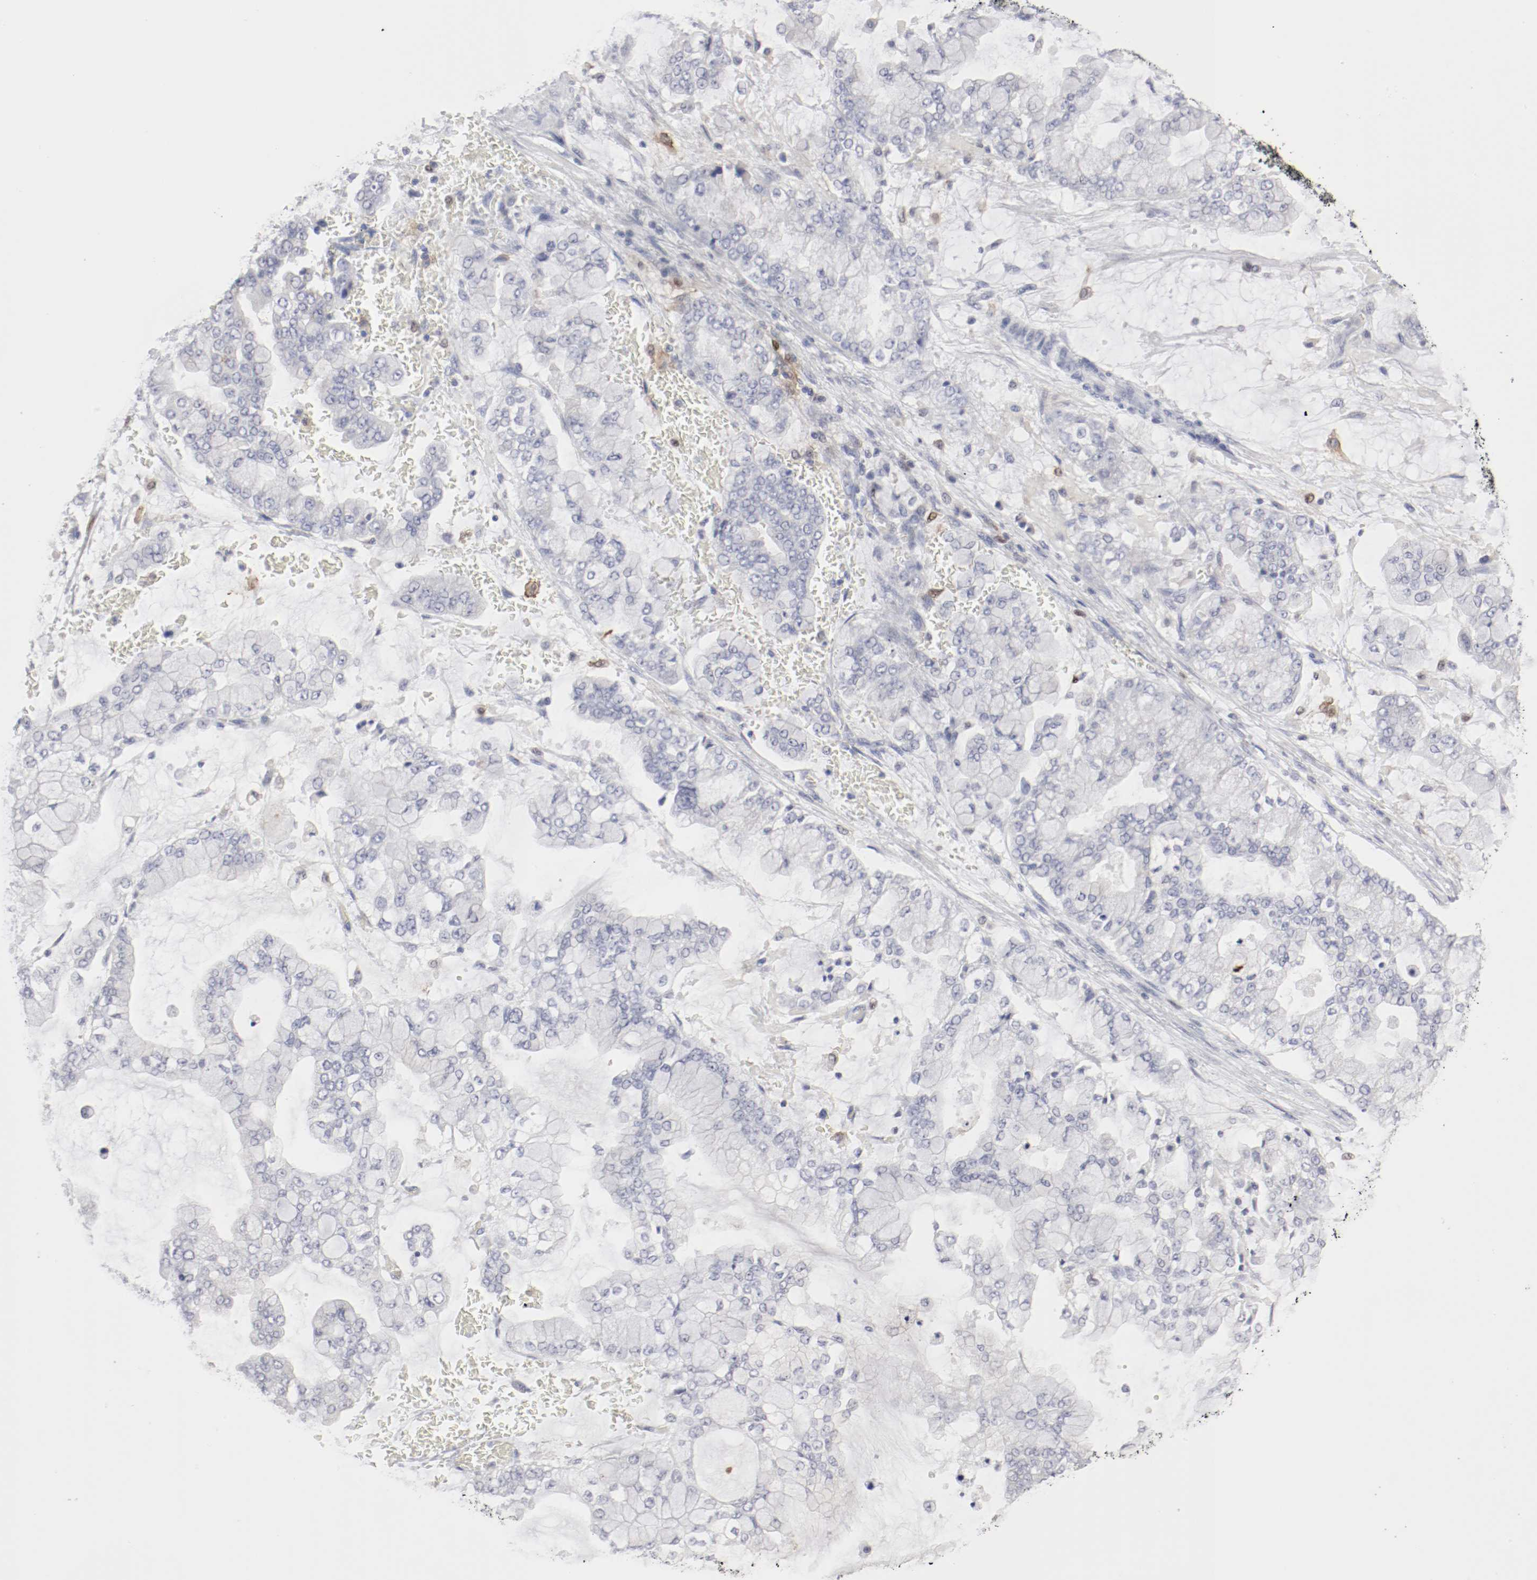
{"staining": {"intensity": "negative", "quantity": "none", "location": "none"}, "tissue": "stomach cancer", "cell_type": "Tumor cells", "image_type": "cancer", "snomed": [{"axis": "morphology", "description": "Normal tissue, NOS"}, {"axis": "morphology", "description": "Adenocarcinoma, NOS"}, {"axis": "topography", "description": "Stomach, upper"}, {"axis": "topography", "description": "Stomach"}], "caption": "IHC of human stomach cancer (adenocarcinoma) exhibits no staining in tumor cells.", "gene": "ITGAX", "patient": {"sex": "male", "age": 76}}